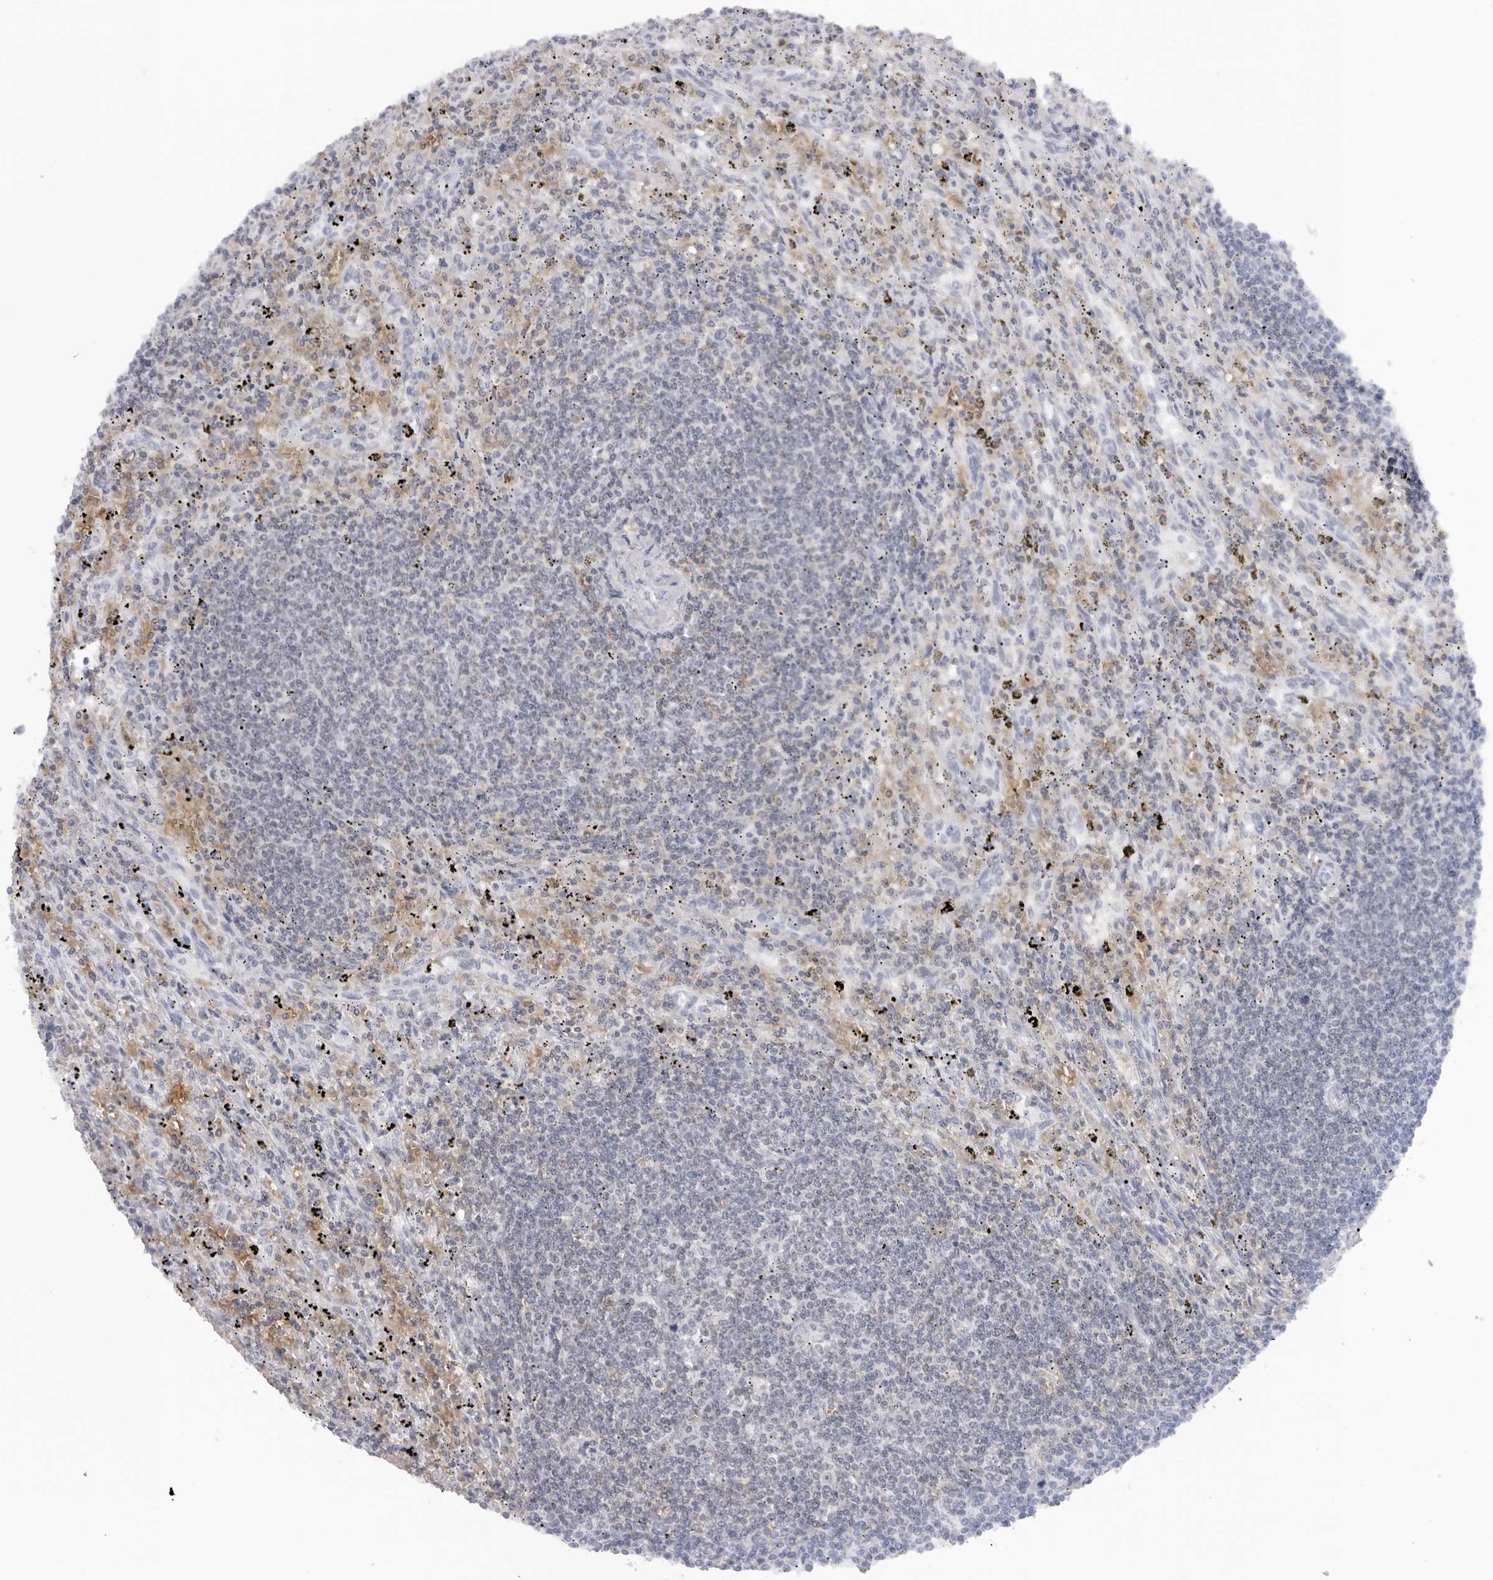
{"staining": {"intensity": "negative", "quantity": "none", "location": "none"}, "tissue": "lymphoma", "cell_type": "Tumor cells", "image_type": "cancer", "snomed": [{"axis": "morphology", "description": "Malignant lymphoma, non-Hodgkin's type, Low grade"}, {"axis": "topography", "description": "Spleen"}], "caption": "The image exhibits no significant staining in tumor cells of low-grade malignant lymphoma, non-Hodgkin's type.", "gene": "EPB41", "patient": {"sex": "male", "age": 76}}